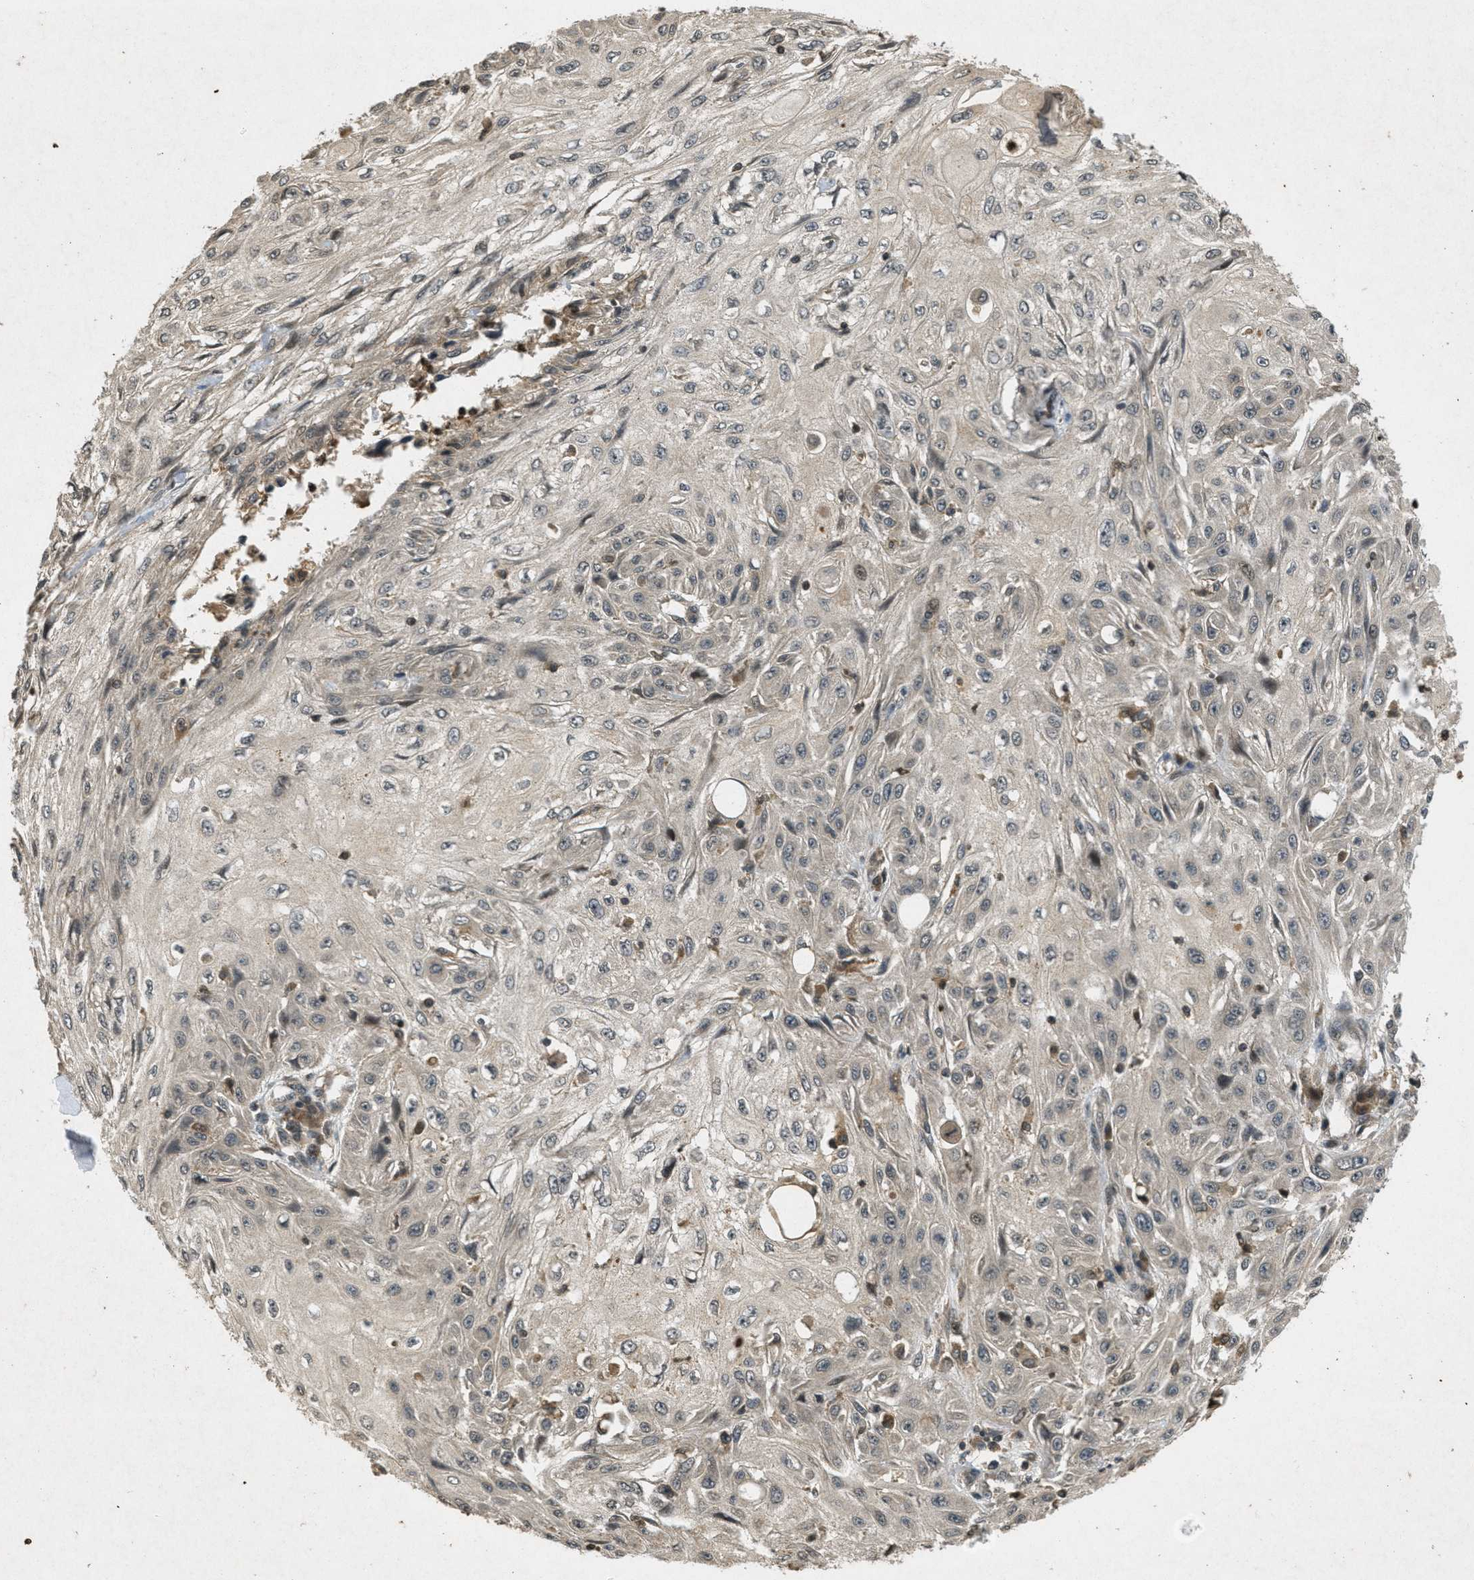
{"staining": {"intensity": "weak", "quantity": "25%-75%", "location": "cytoplasmic/membranous"}, "tissue": "skin cancer", "cell_type": "Tumor cells", "image_type": "cancer", "snomed": [{"axis": "morphology", "description": "Squamous cell carcinoma, NOS"}, {"axis": "topography", "description": "Skin"}], "caption": "The immunohistochemical stain shows weak cytoplasmic/membranous expression in tumor cells of skin cancer (squamous cell carcinoma) tissue.", "gene": "ATG7", "patient": {"sex": "male", "age": 75}}